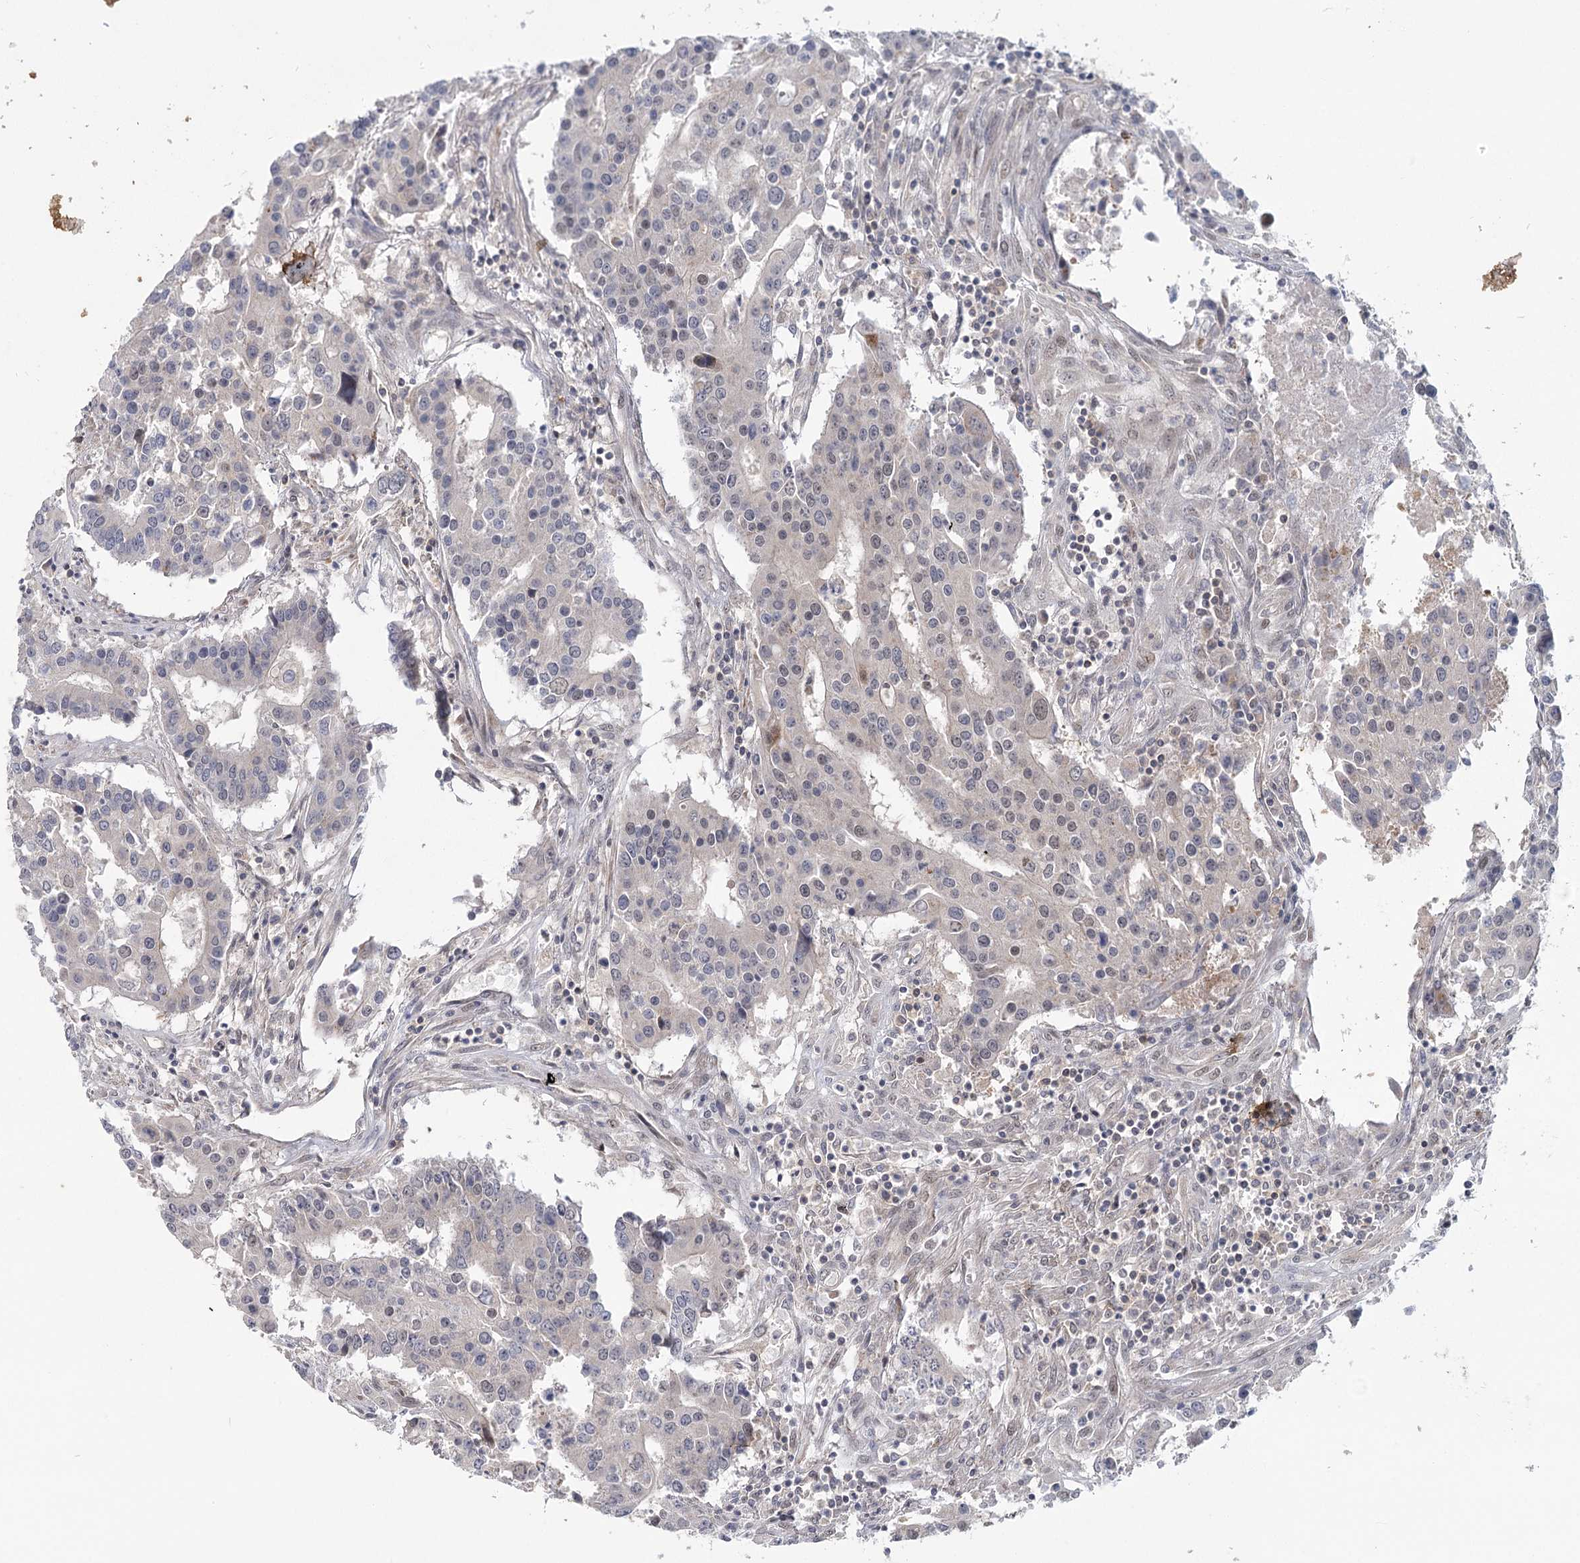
{"staining": {"intensity": "weak", "quantity": "<25%", "location": "nuclear"}, "tissue": "colorectal cancer", "cell_type": "Tumor cells", "image_type": "cancer", "snomed": [{"axis": "morphology", "description": "Adenocarcinoma, NOS"}, {"axis": "topography", "description": "Colon"}], "caption": "IHC of human colorectal cancer reveals no positivity in tumor cells.", "gene": "USP11", "patient": {"sex": "male", "age": 77}}